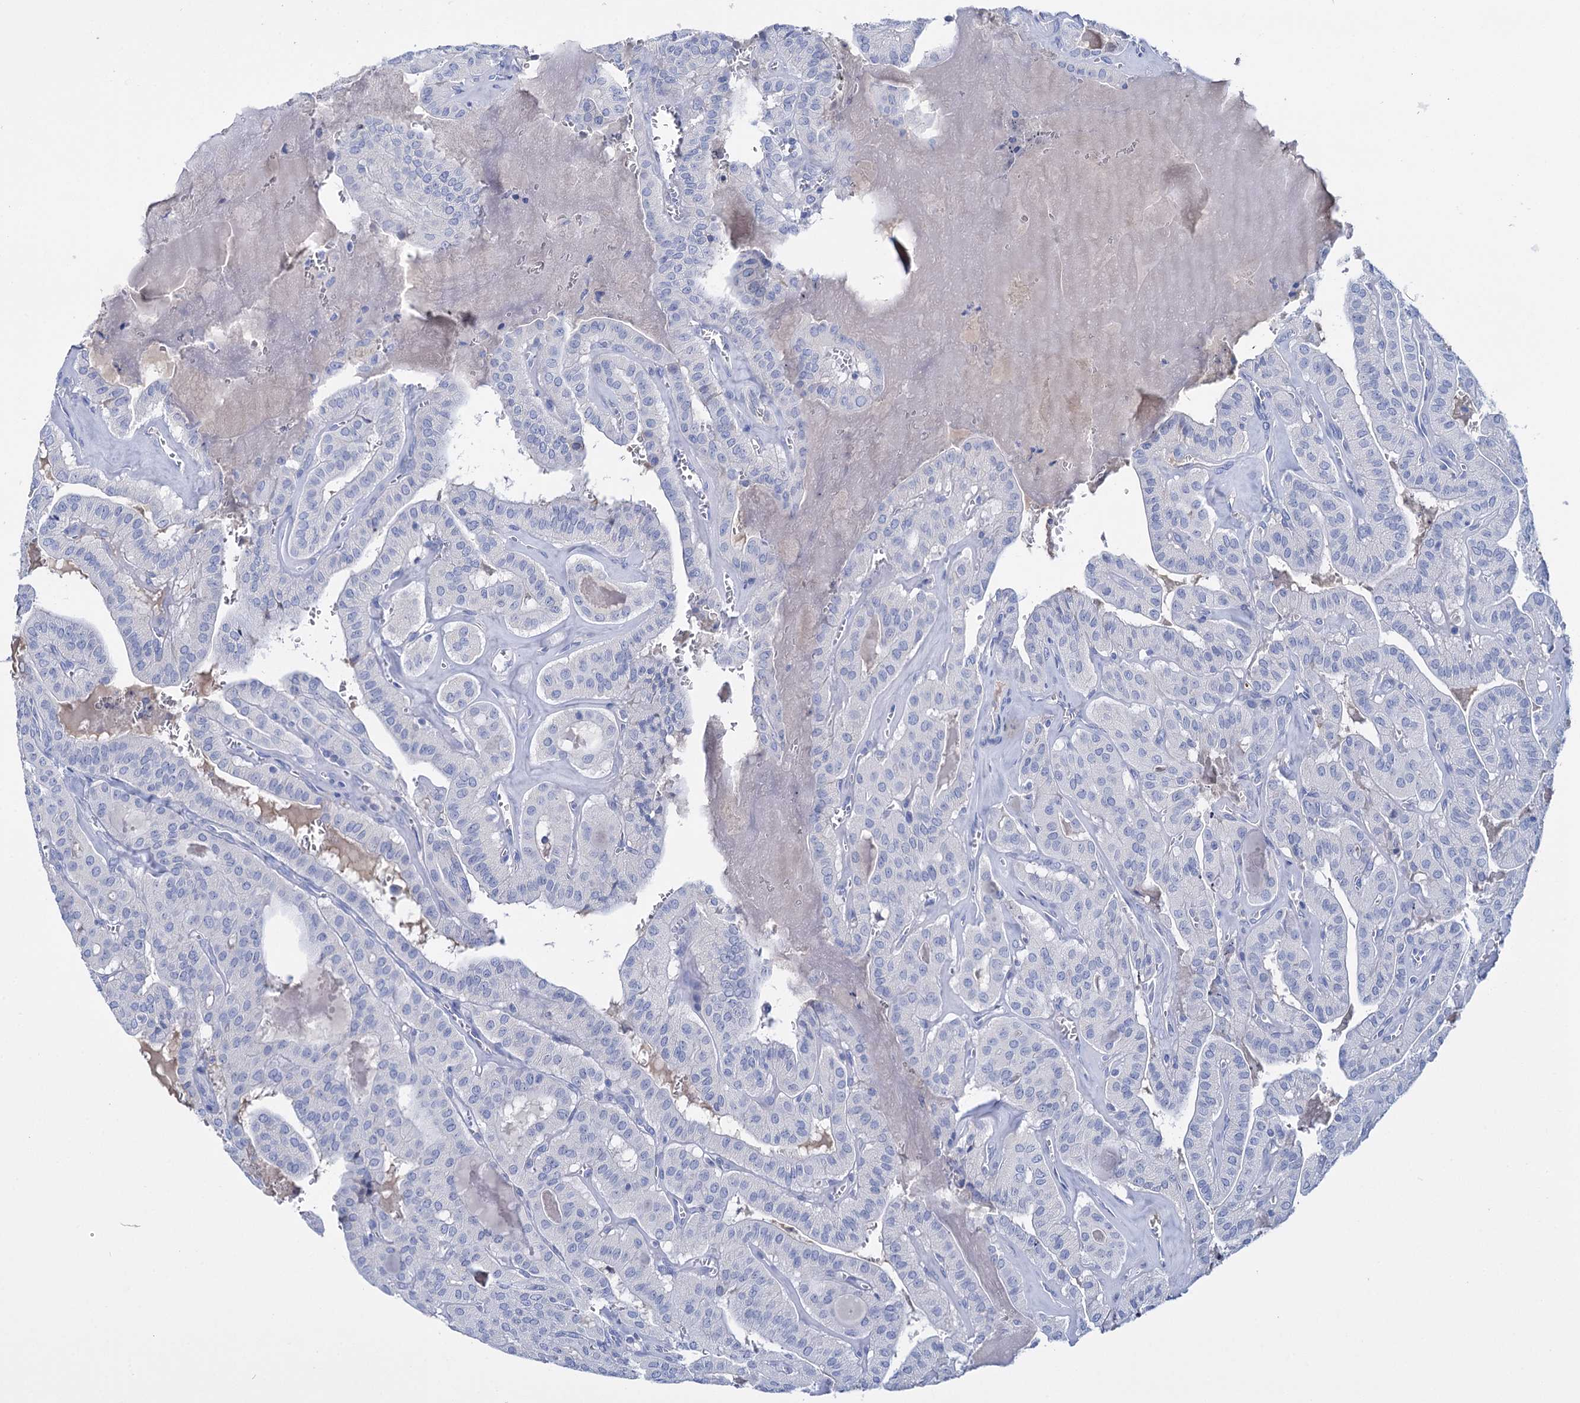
{"staining": {"intensity": "negative", "quantity": "none", "location": "none"}, "tissue": "thyroid cancer", "cell_type": "Tumor cells", "image_type": "cancer", "snomed": [{"axis": "morphology", "description": "Papillary adenocarcinoma, NOS"}, {"axis": "topography", "description": "Thyroid gland"}], "caption": "Immunohistochemistry image of human thyroid papillary adenocarcinoma stained for a protein (brown), which exhibits no expression in tumor cells.", "gene": "FBXW12", "patient": {"sex": "male", "age": 52}}